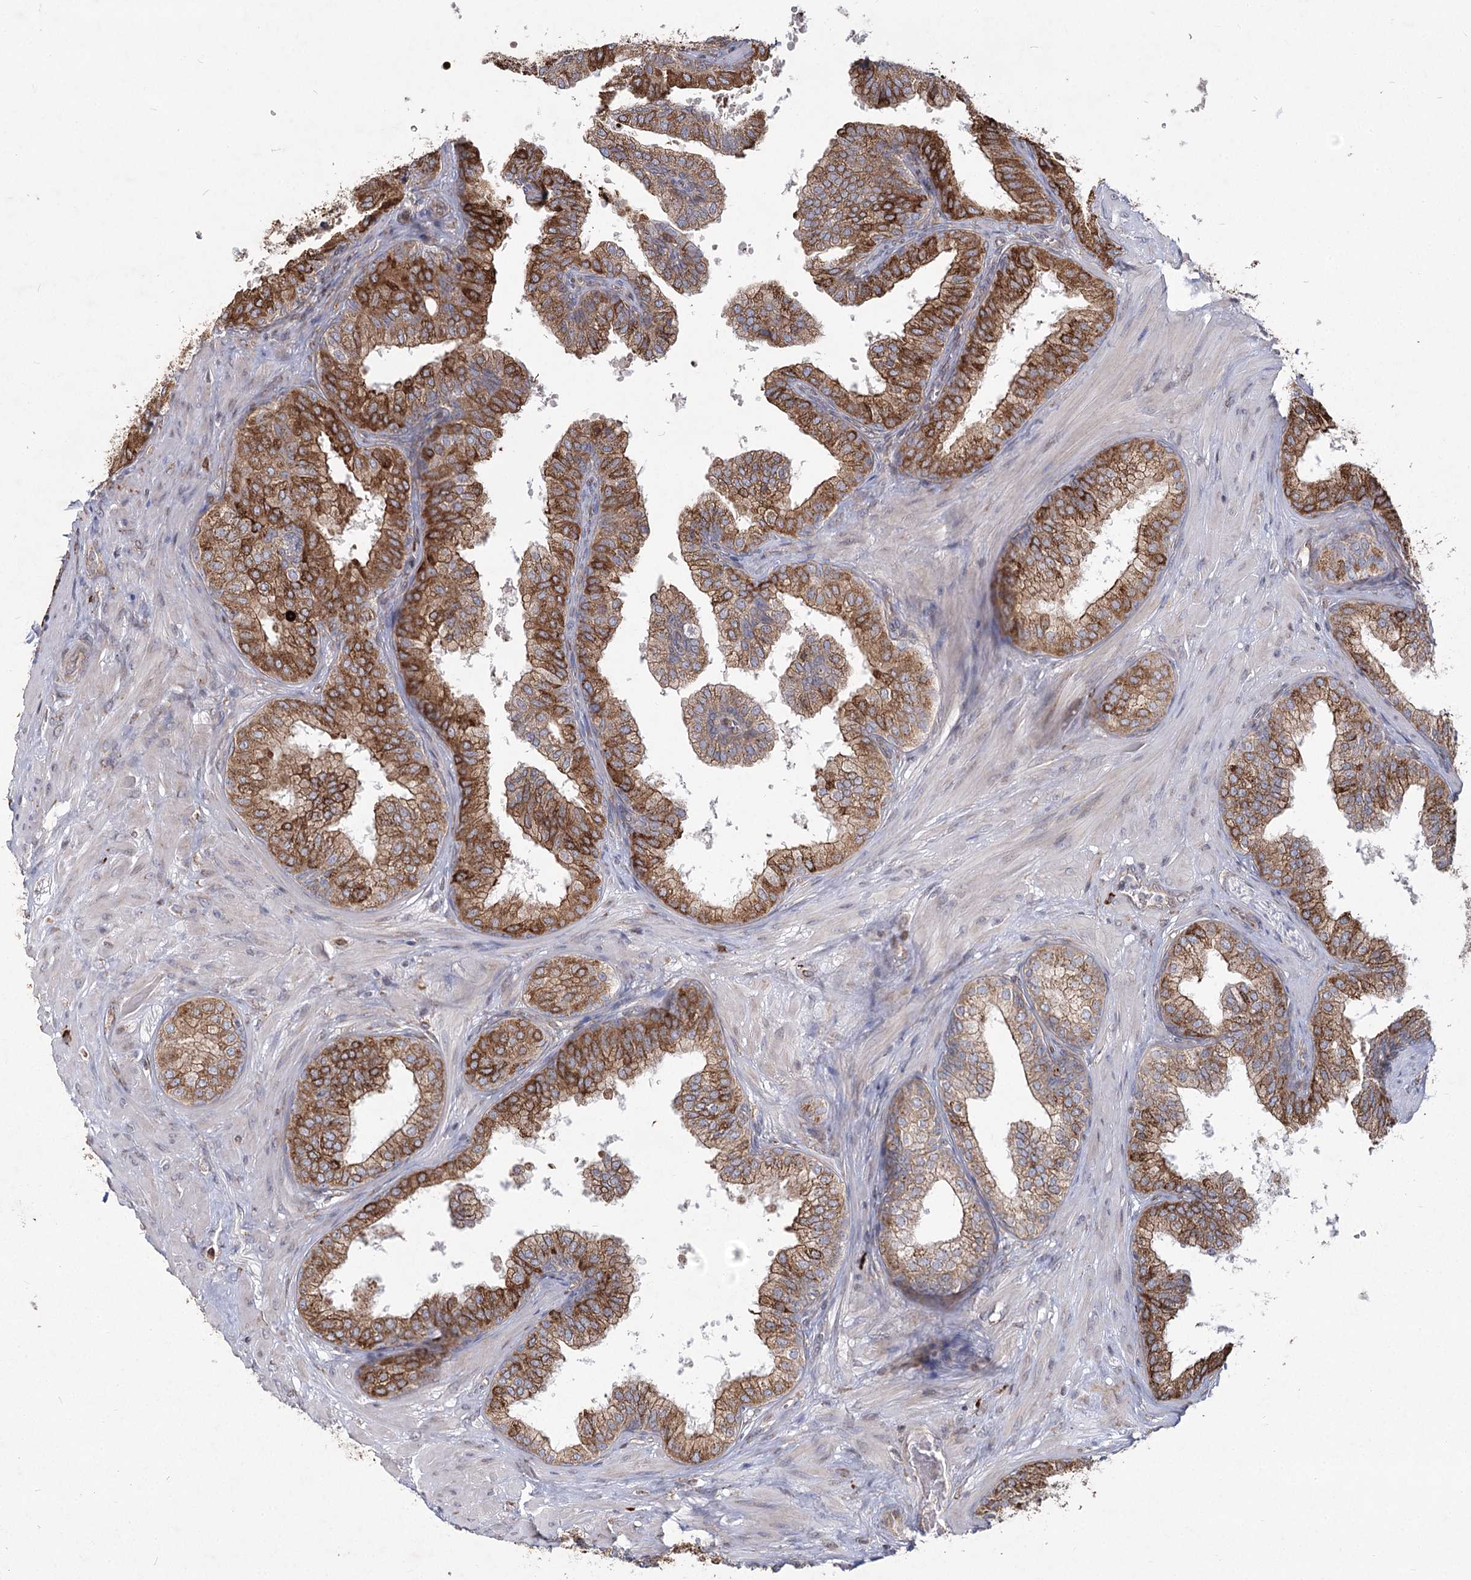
{"staining": {"intensity": "moderate", "quantity": ">75%", "location": "cytoplasmic/membranous"}, "tissue": "prostate", "cell_type": "Glandular cells", "image_type": "normal", "snomed": [{"axis": "morphology", "description": "Normal tissue, NOS"}, {"axis": "topography", "description": "Prostate"}], "caption": "Protein expression analysis of unremarkable human prostate reveals moderate cytoplasmic/membranous expression in about >75% of glandular cells. Using DAB (3,3'-diaminobenzidine) (brown) and hematoxylin (blue) stains, captured at high magnification using brightfield microscopy.", "gene": "NHLRC2", "patient": {"sex": "male", "age": 60}}